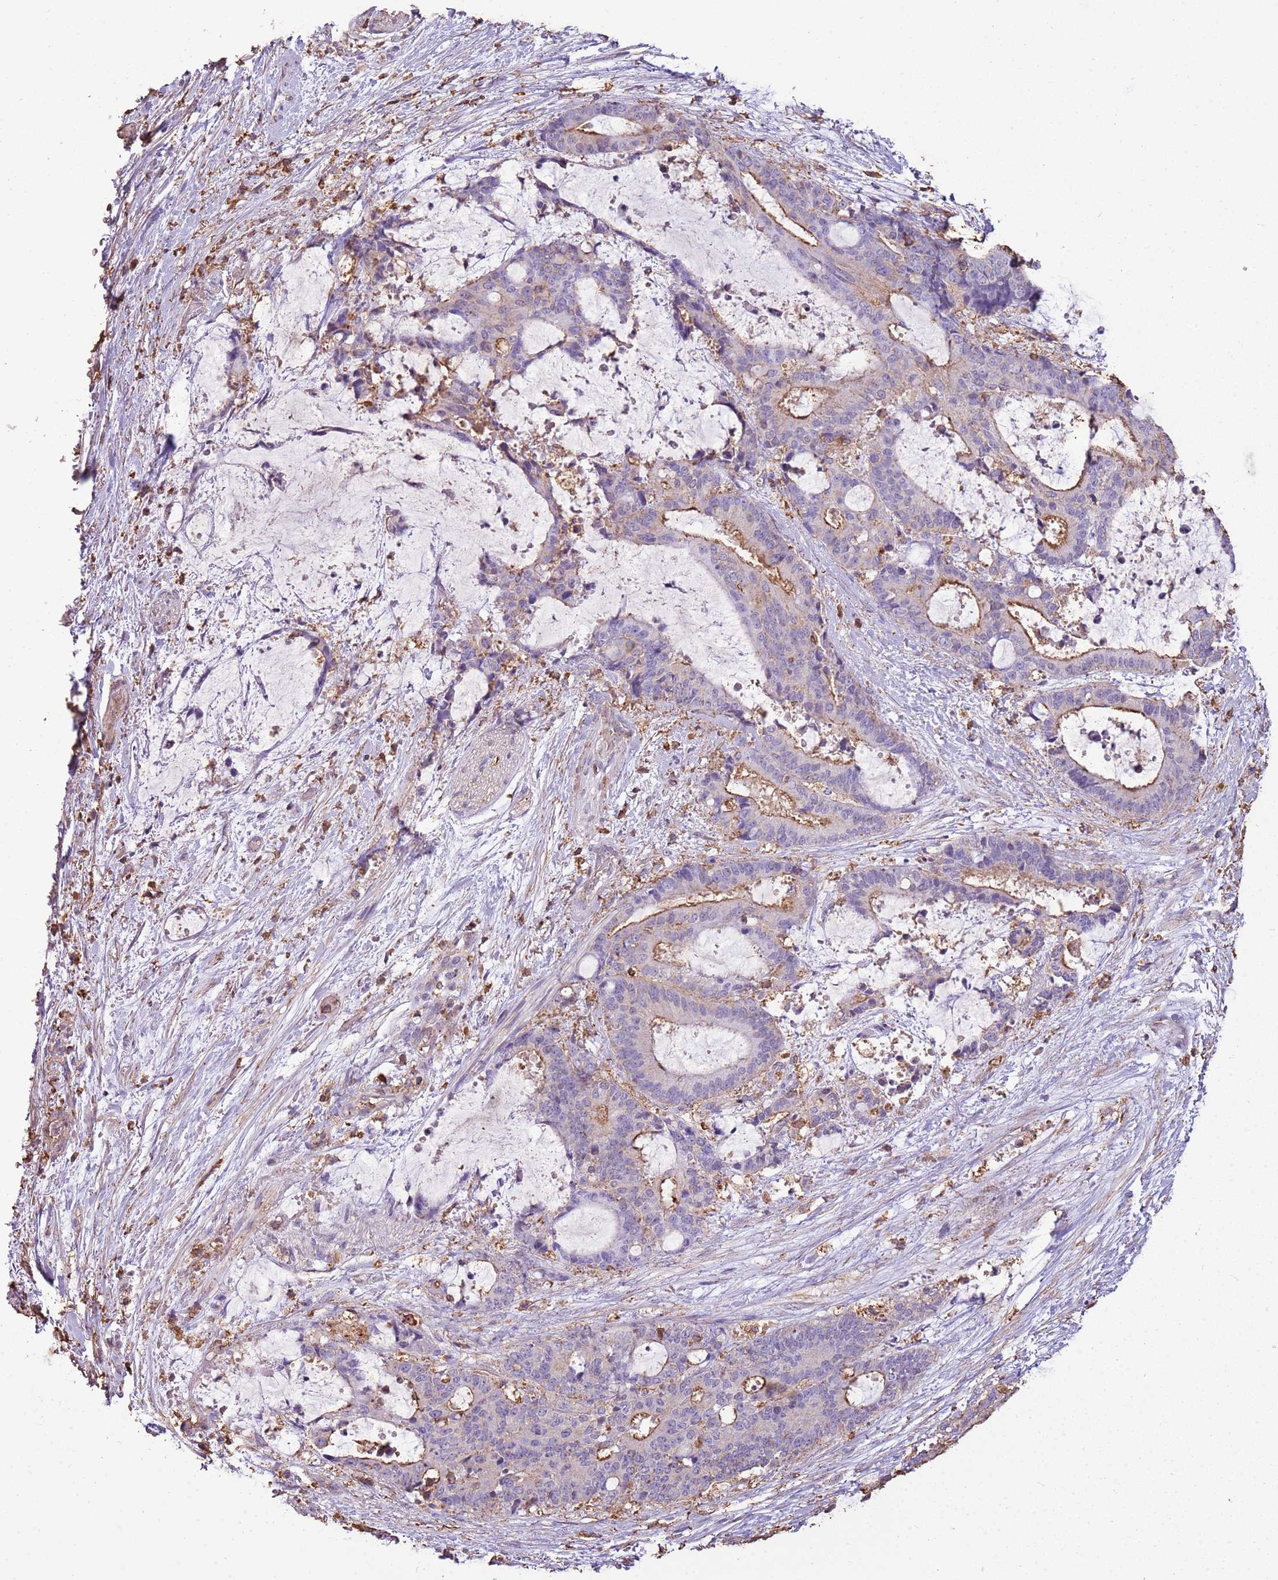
{"staining": {"intensity": "moderate", "quantity": "<25%", "location": "cytoplasmic/membranous"}, "tissue": "liver cancer", "cell_type": "Tumor cells", "image_type": "cancer", "snomed": [{"axis": "morphology", "description": "Normal tissue, NOS"}, {"axis": "morphology", "description": "Cholangiocarcinoma"}, {"axis": "topography", "description": "Liver"}, {"axis": "topography", "description": "Peripheral nerve tissue"}], "caption": "About <25% of tumor cells in human liver cholangiocarcinoma reveal moderate cytoplasmic/membranous protein staining as visualized by brown immunohistochemical staining.", "gene": "ARL10", "patient": {"sex": "female", "age": 73}}